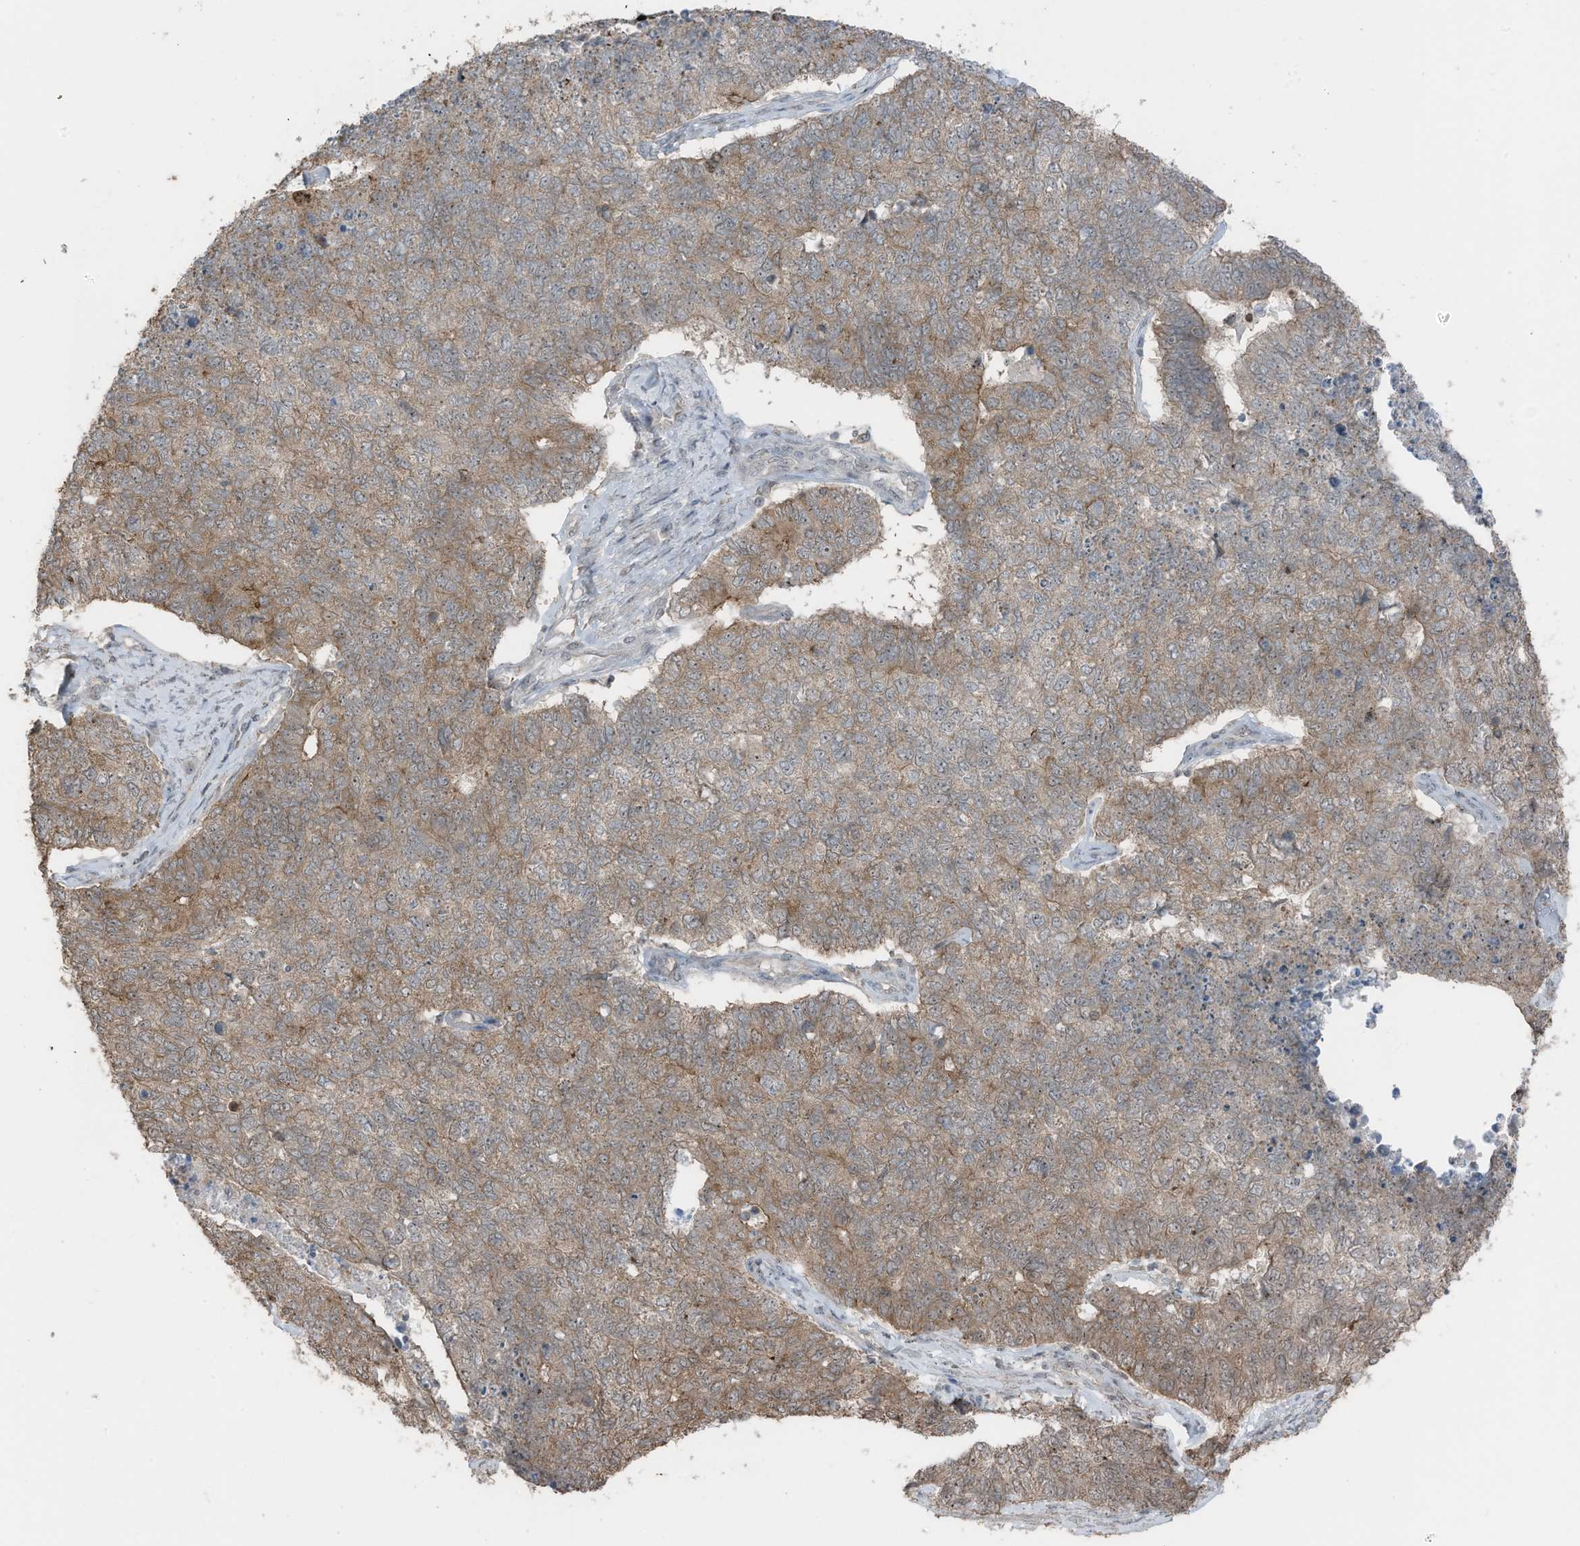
{"staining": {"intensity": "moderate", "quantity": "25%-75%", "location": "cytoplasmic/membranous"}, "tissue": "cervical cancer", "cell_type": "Tumor cells", "image_type": "cancer", "snomed": [{"axis": "morphology", "description": "Squamous cell carcinoma, NOS"}, {"axis": "topography", "description": "Cervix"}], "caption": "DAB immunohistochemical staining of human cervical squamous cell carcinoma exhibits moderate cytoplasmic/membranous protein staining in about 25%-75% of tumor cells.", "gene": "UTP3", "patient": {"sex": "female", "age": 63}}